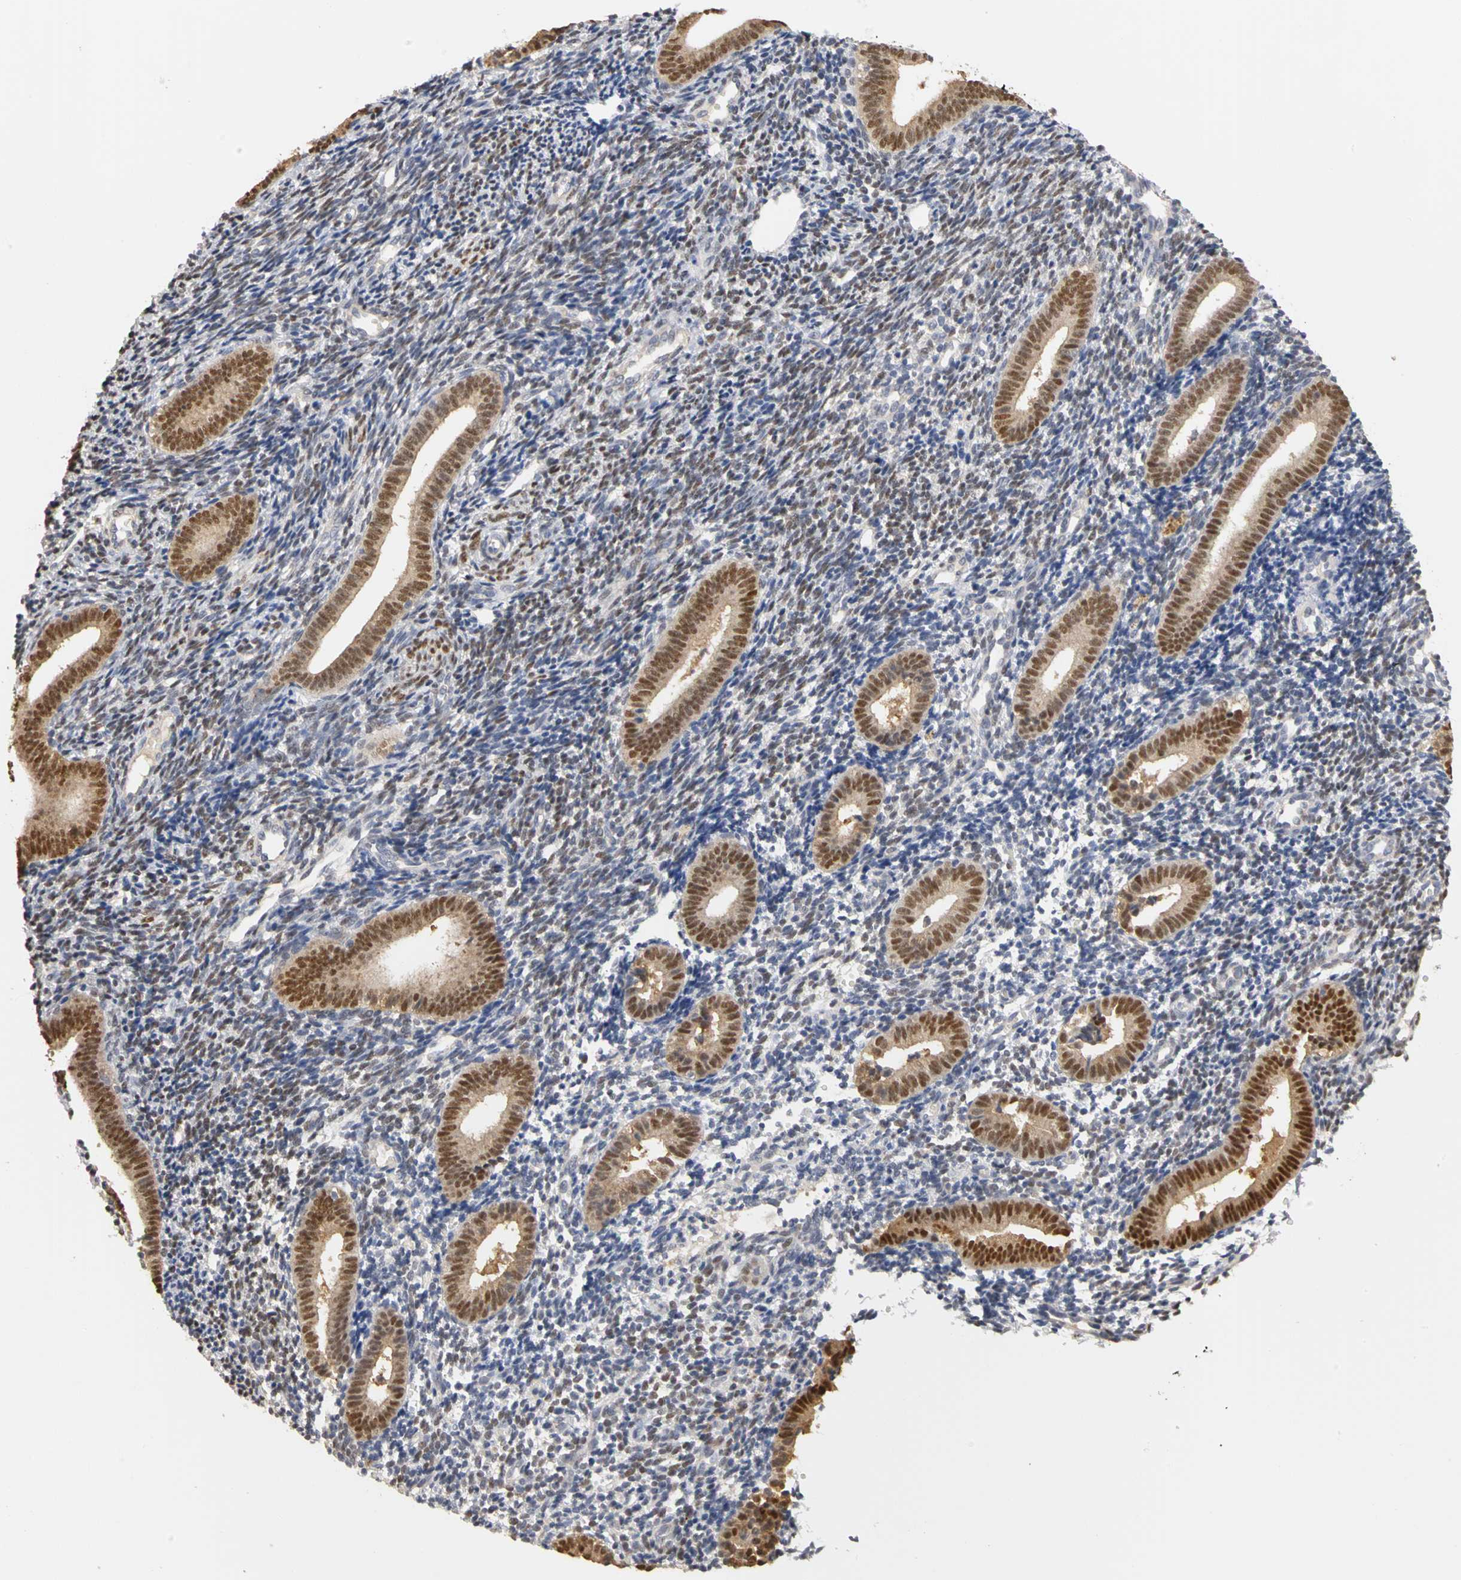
{"staining": {"intensity": "weak", "quantity": "25%-75%", "location": "nuclear"}, "tissue": "endometrium", "cell_type": "Cells in endometrial stroma", "image_type": "normal", "snomed": [{"axis": "morphology", "description": "Normal tissue, NOS"}, {"axis": "topography", "description": "Uterus"}, {"axis": "topography", "description": "Endometrium"}], "caption": "A micrograph of endometrium stained for a protein reveals weak nuclear brown staining in cells in endometrial stroma. (Stains: DAB in brown, nuclei in blue, Microscopy: brightfield microscopy at high magnification).", "gene": "PGR", "patient": {"sex": "female", "age": 33}}